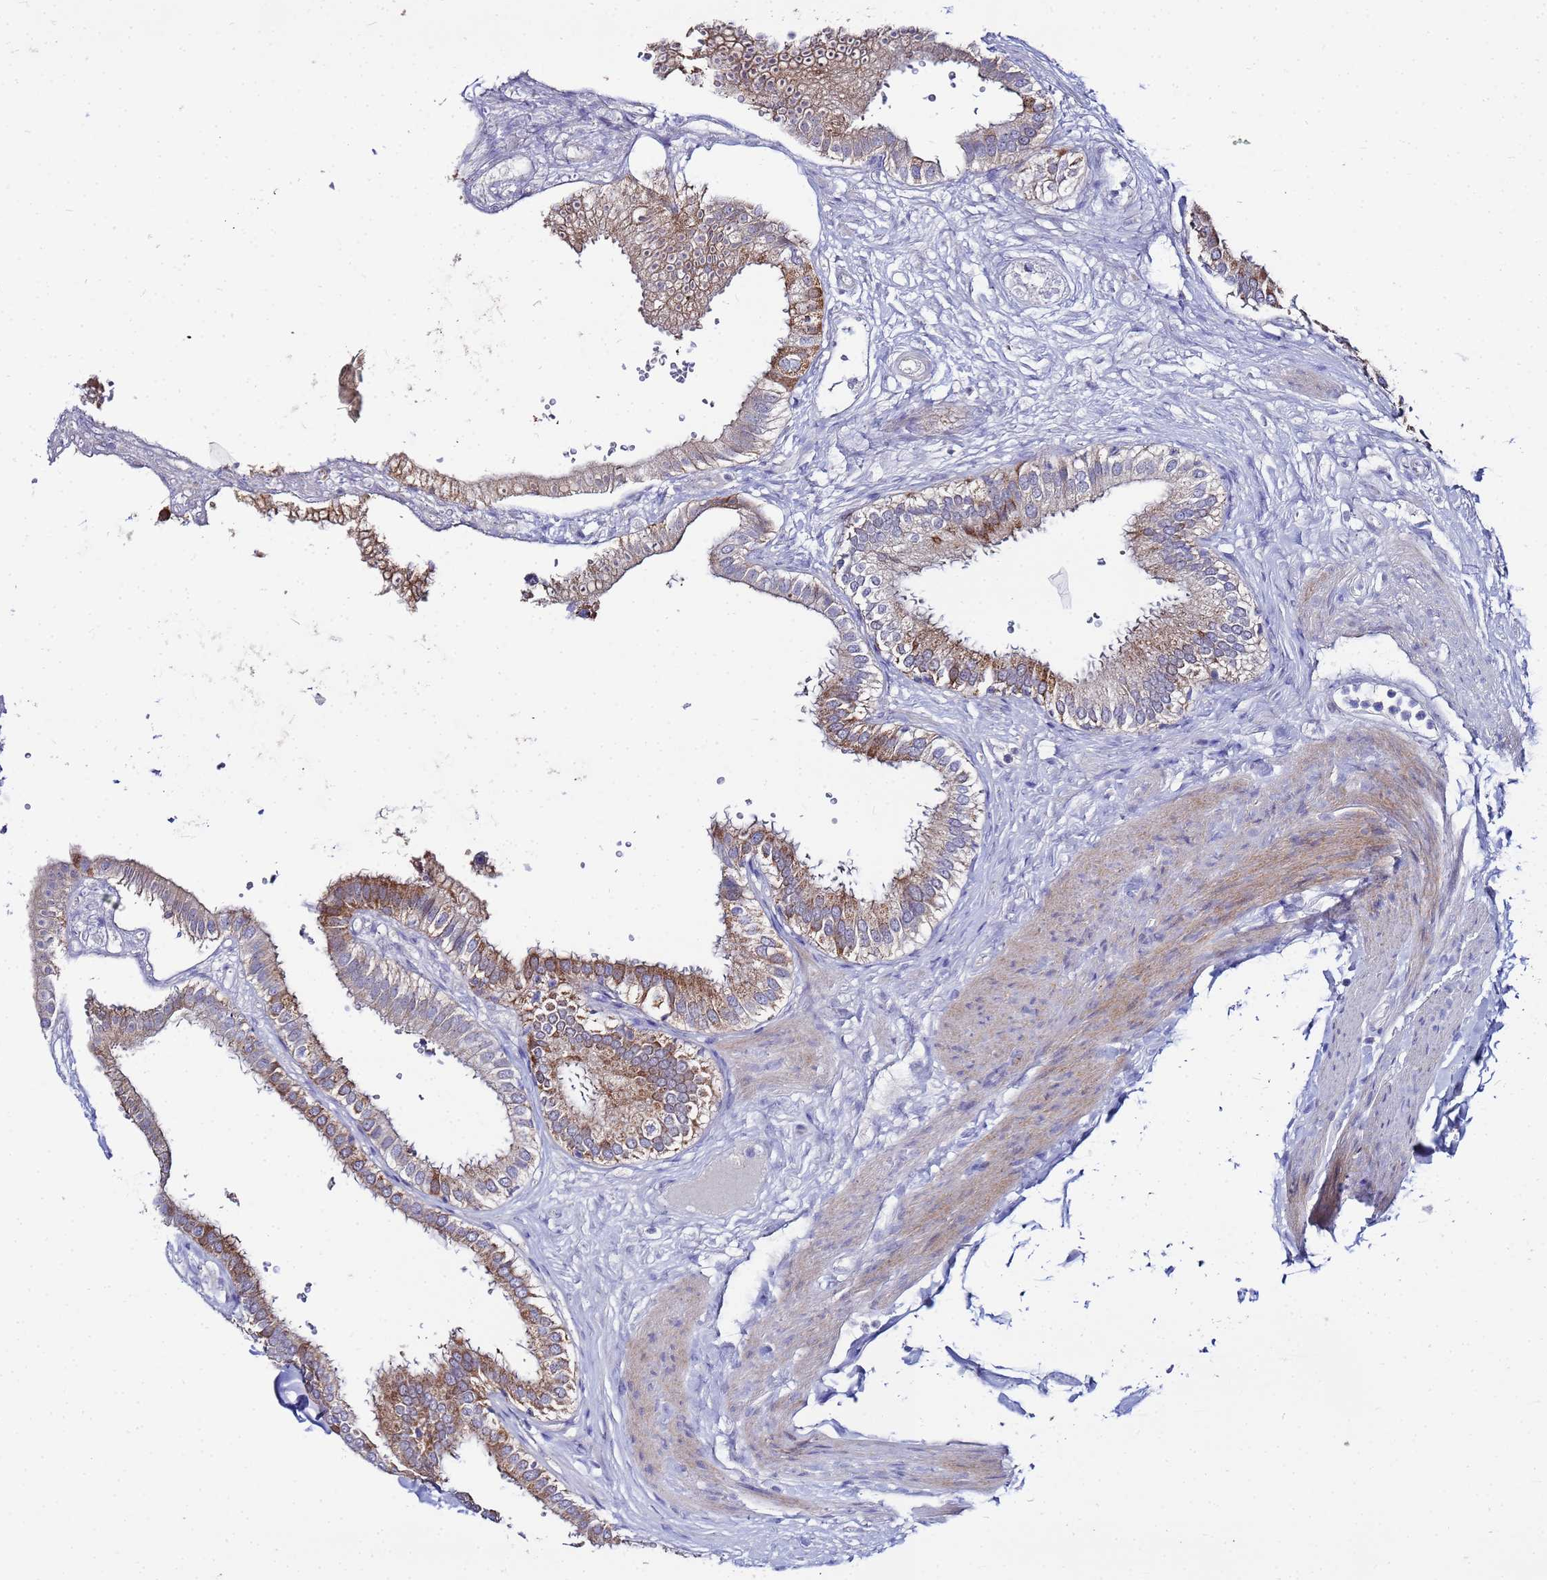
{"staining": {"intensity": "moderate", "quantity": ">75%", "location": "cytoplasmic/membranous"}, "tissue": "gallbladder", "cell_type": "Glandular cells", "image_type": "normal", "snomed": [{"axis": "morphology", "description": "Normal tissue, NOS"}, {"axis": "topography", "description": "Gallbladder"}], "caption": "Approximately >75% of glandular cells in benign human gallbladder exhibit moderate cytoplasmic/membranous protein positivity as visualized by brown immunohistochemical staining.", "gene": "FAHD2A", "patient": {"sex": "female", "age": 61}}